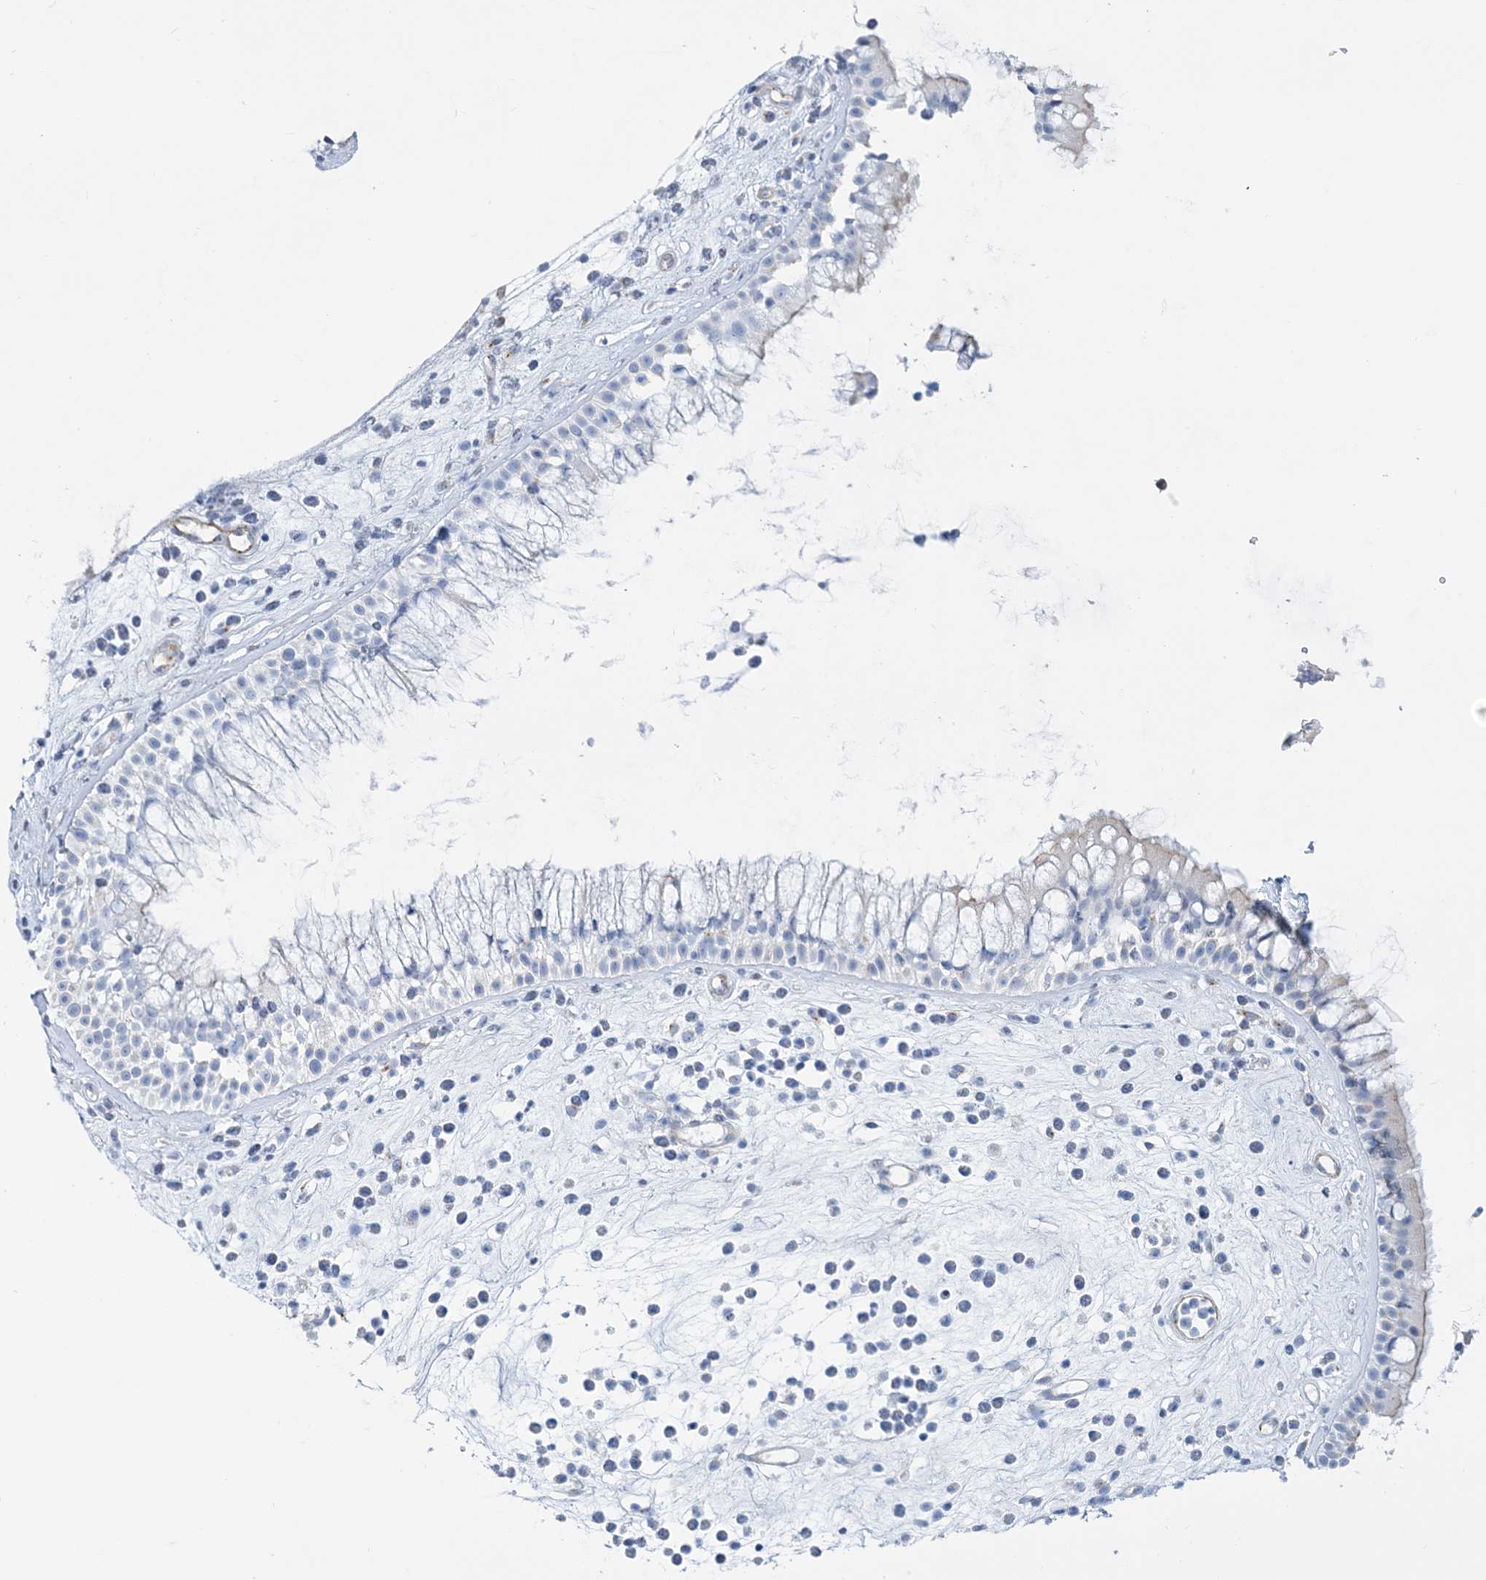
{"staining": {"intensity": "negative", "quantity": "none", "location": "none"}, "tissue": "nasopharynx", "cell_type": "Respiratory epithelial cells", "image_type": "normal", "snomed": [{"axis": "morphology", "description": "Normal tissue, NOS"}, {"axis": "morphology", "description": "Inflammation, NOS"}, {"axis": "topography", "description": "Nasopharynx"}], "caption": "Micrograph shows no significant protein expression in respiratory epithelial cells of benign nasopharynx.", "gene": "RAB11FIP5", "patient": {"sex": "male", "age": 29}}